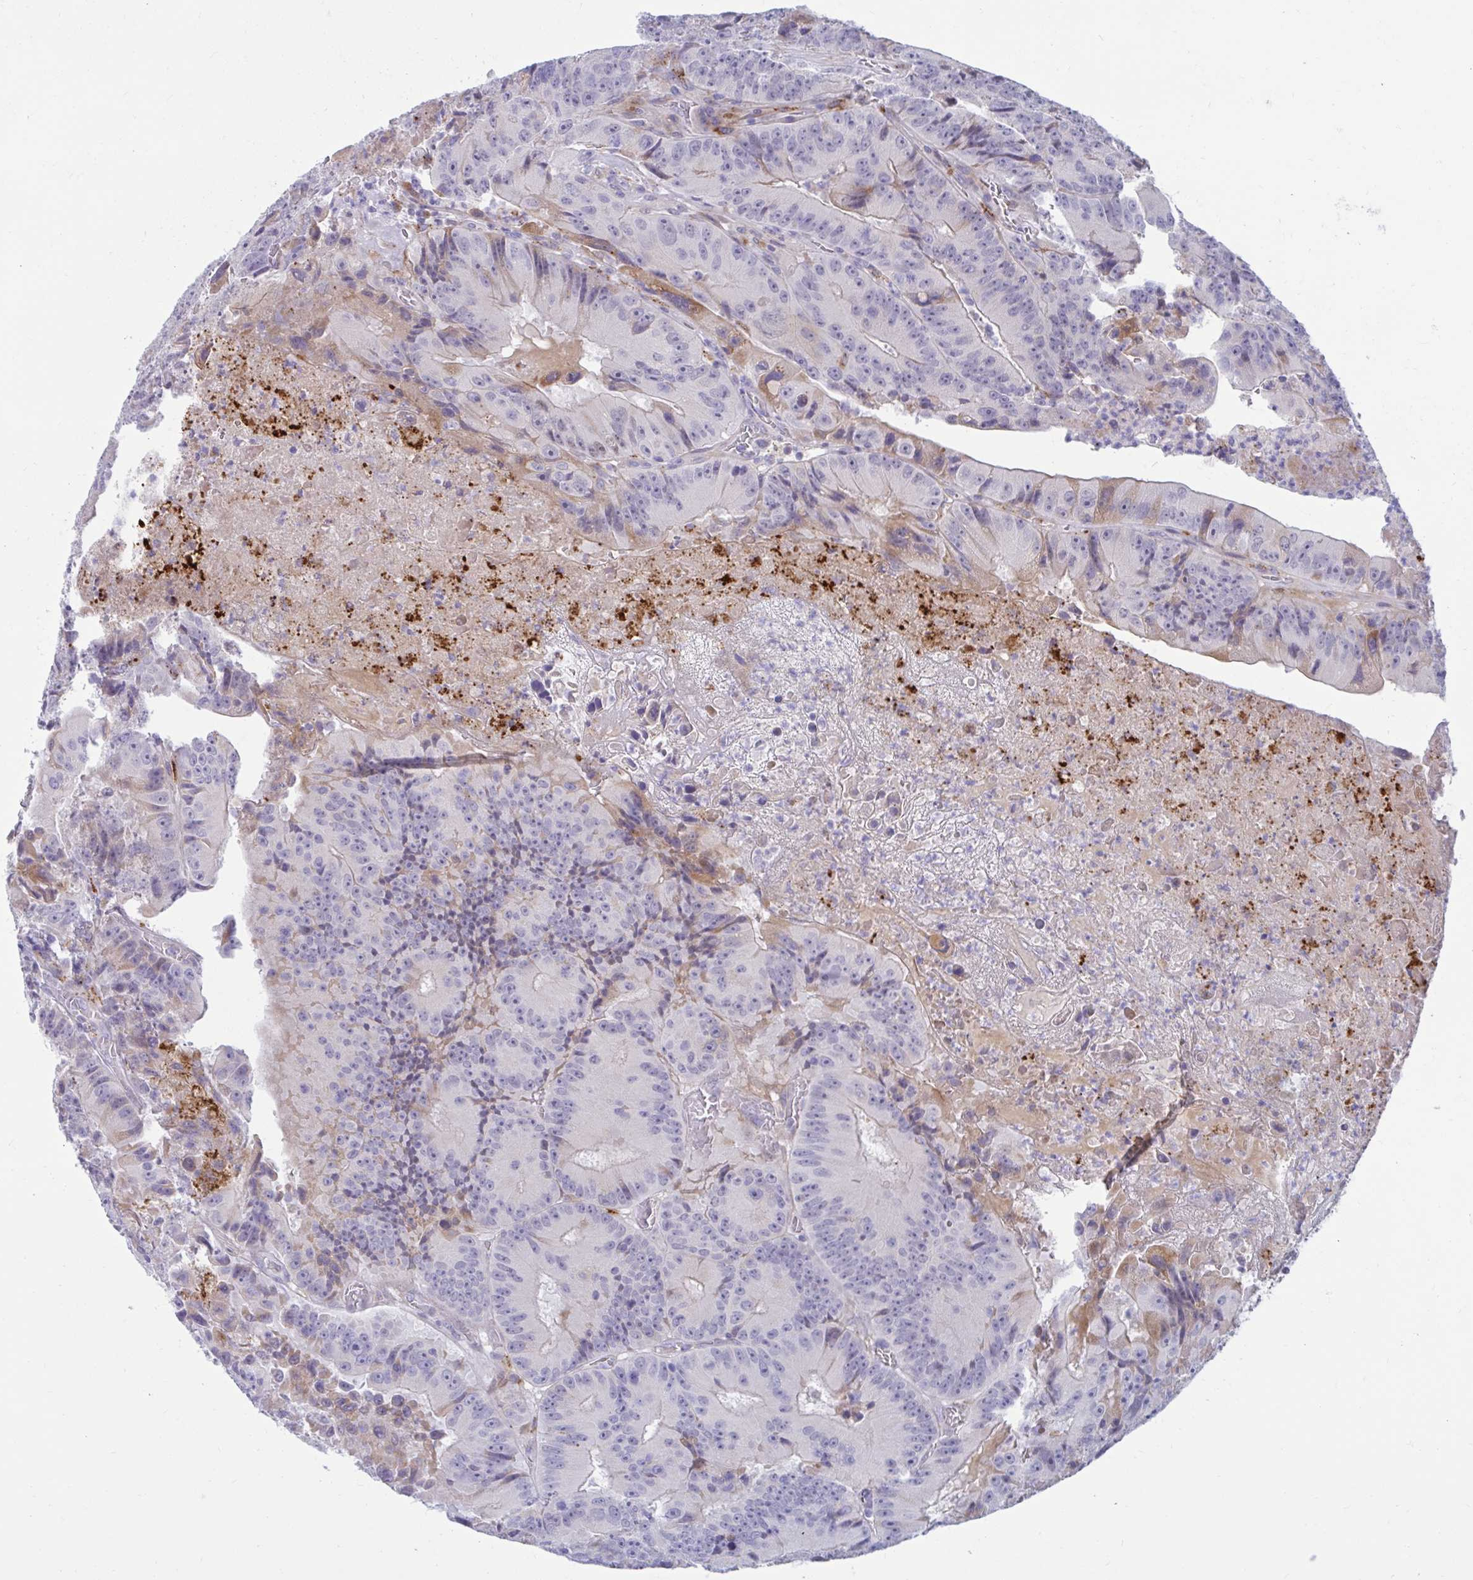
{"staining": {"intensity": "moderate", "quantity": "<25%", "location": "cytoplasmic/membranous"}, "tissue": "colorectal cancer", "cell_type": "Tumor cells", "image_type": "cancer", "snomed": [{"axis": "morphology", "description": "Adenocarcinoma, NOS"}, {"axis": "topography", "description": "Colon"}], "caption": "Moderate cytoplasmic/membranous protein expression is identified in approximately <25% of tumor cells in colorectal cancer (adenocarcinoma).", "gene": "FAM219B", "patient": {"sex": "female", "age": 86}}